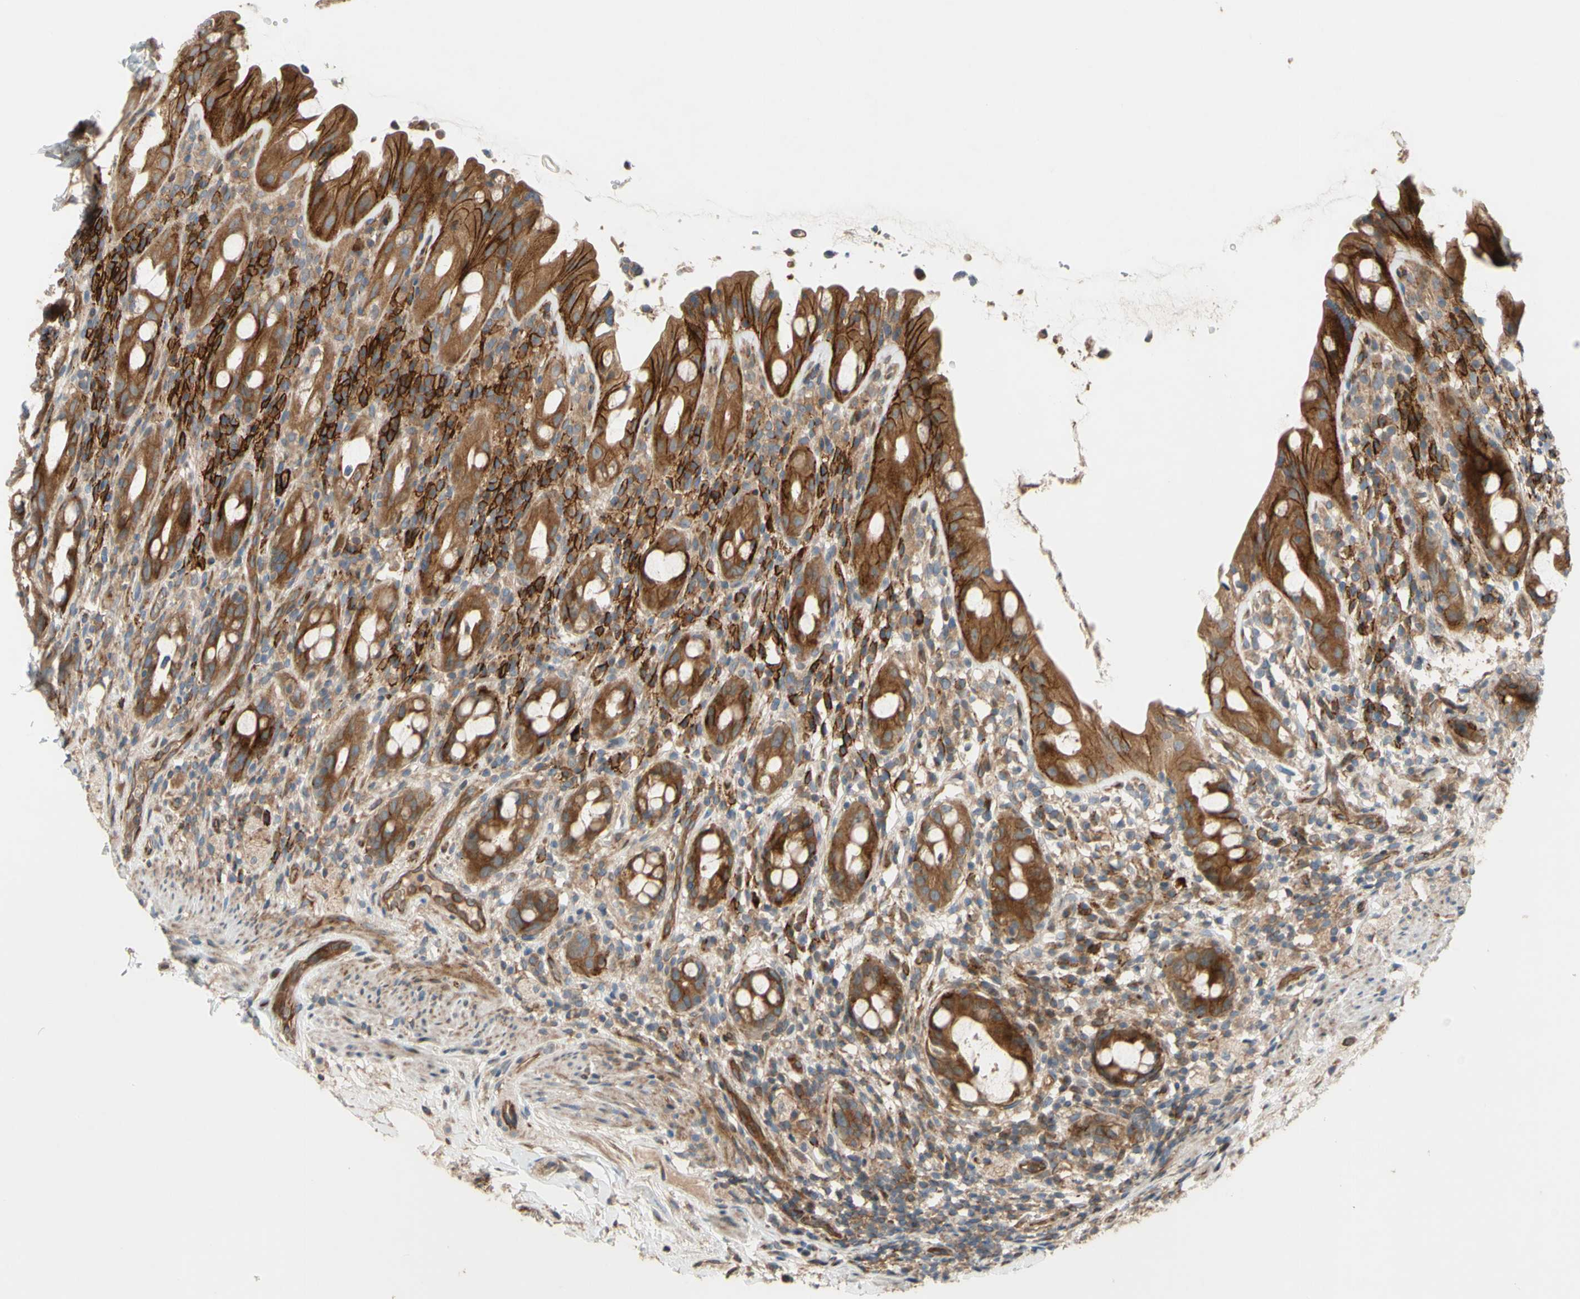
{"staining": {"intensity": "strong", "quantity": ">75%", "location": "cytoplasmic/membranous"}, "tissue": "rectum", "cell_type": "Glandular cells", "image_type": "normal", "snomed": [{"axis": "morphology", "description": "Normal tissue, NOS"}, {"axis": "topography", "description": "Rectum"}], "caption": "The immunohistochemical stain shows strong cytoplasmic/membranous expression in glandular cells of unremarkable rectum. (brown staining indicates protein expression, while blue staining denotes nuclei).", "gene": "SPTLC1", "patient": {"sex": "male", "age": 44}}